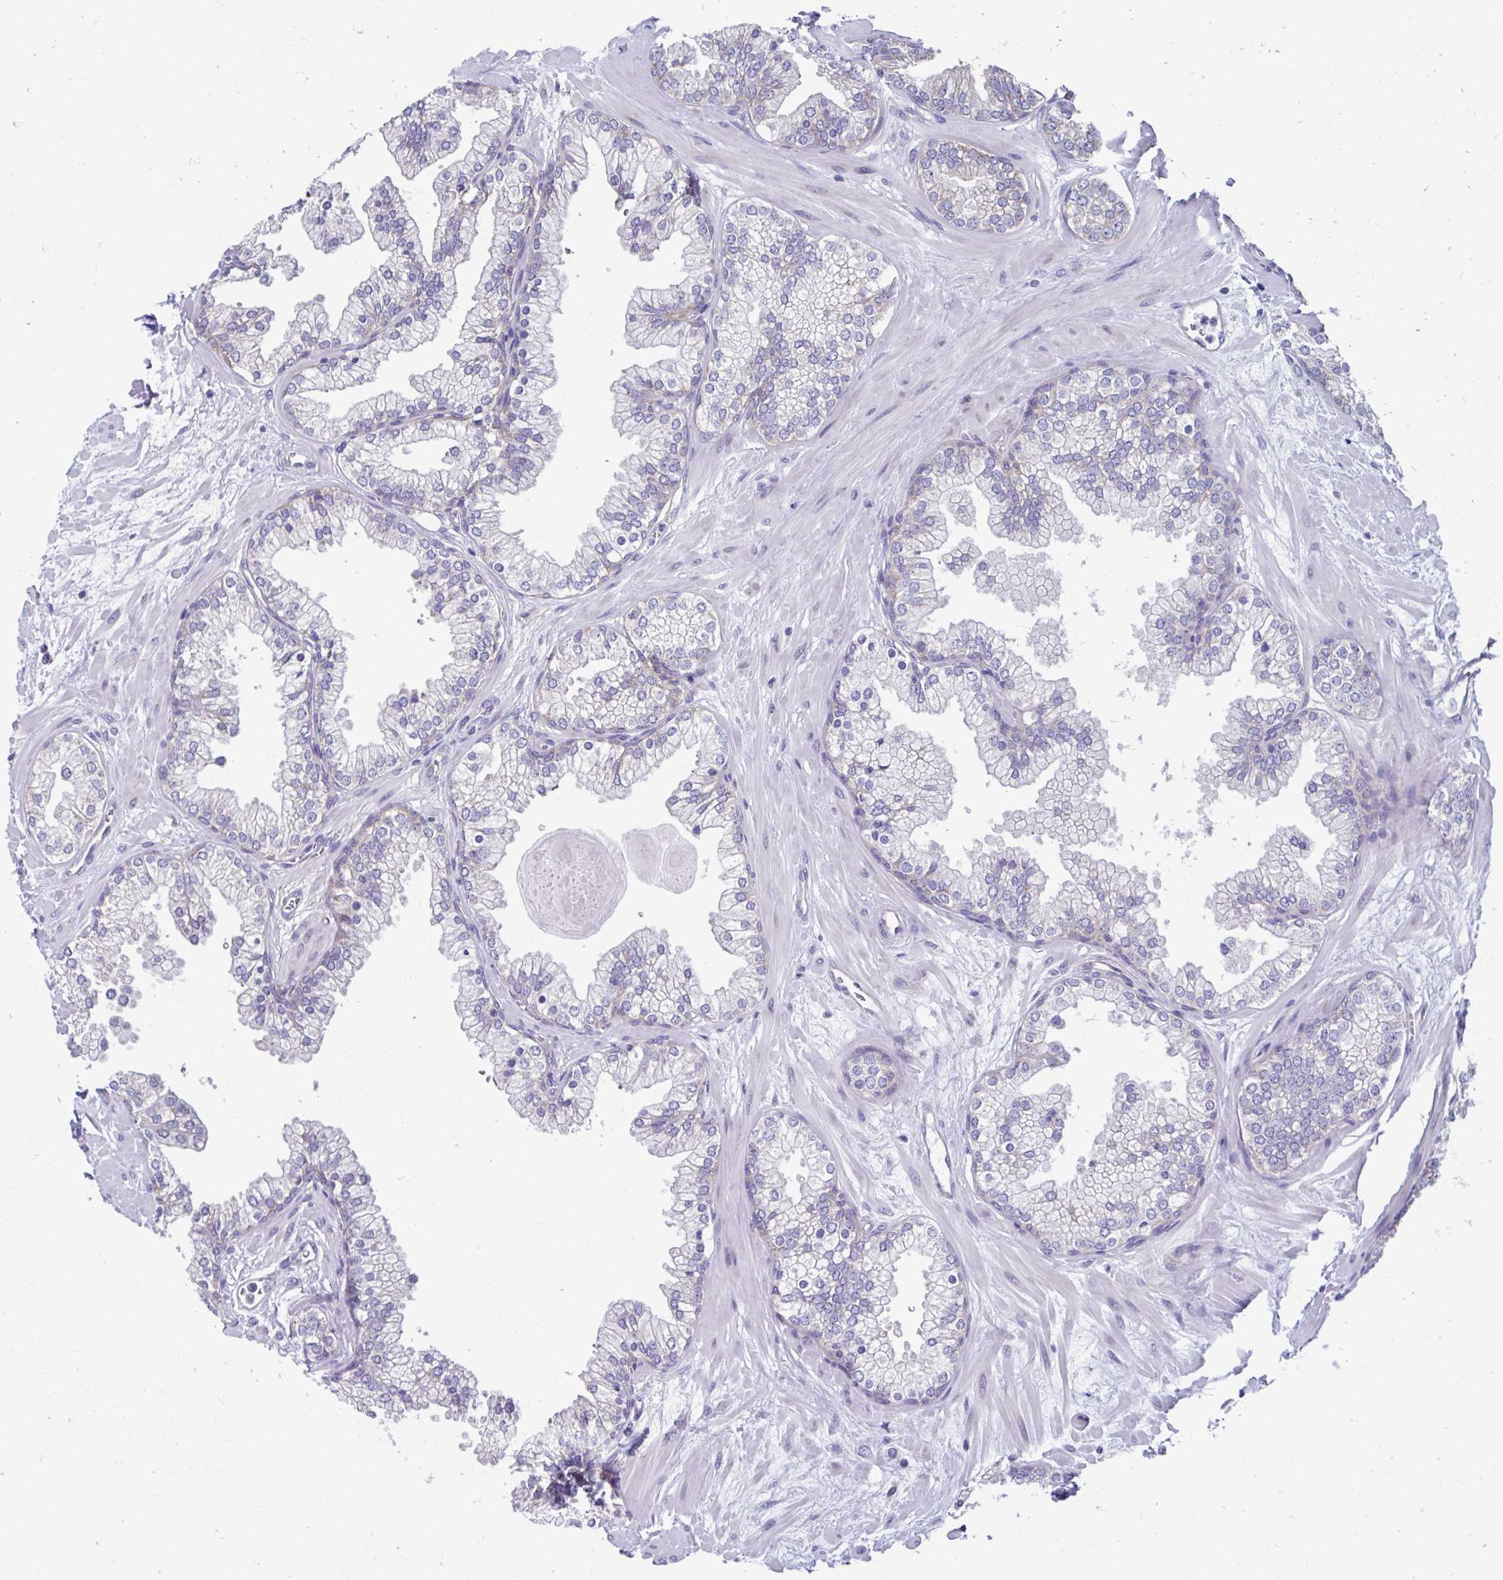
{"staining": {"intensity": "weak", "quantity": "<25%", "location": "cytoplasmic/membranous"}, "tissue": "prostate", "cell_type": "Glandular cells", "image_type": "normal", "snomed": [{"axis": "morphology", "description": "Normal tissue, NOS"}, {"axis": "topography", "description": "Prostate"}, {"axis": "topography", "description": "Peripheral nerve tissue"}], "caption": "The photomicrograph demonstrates no staining of glandular cells in normal prostate.", "gene": "RPL7", "patient": {"sex": "male", "age": 61}}